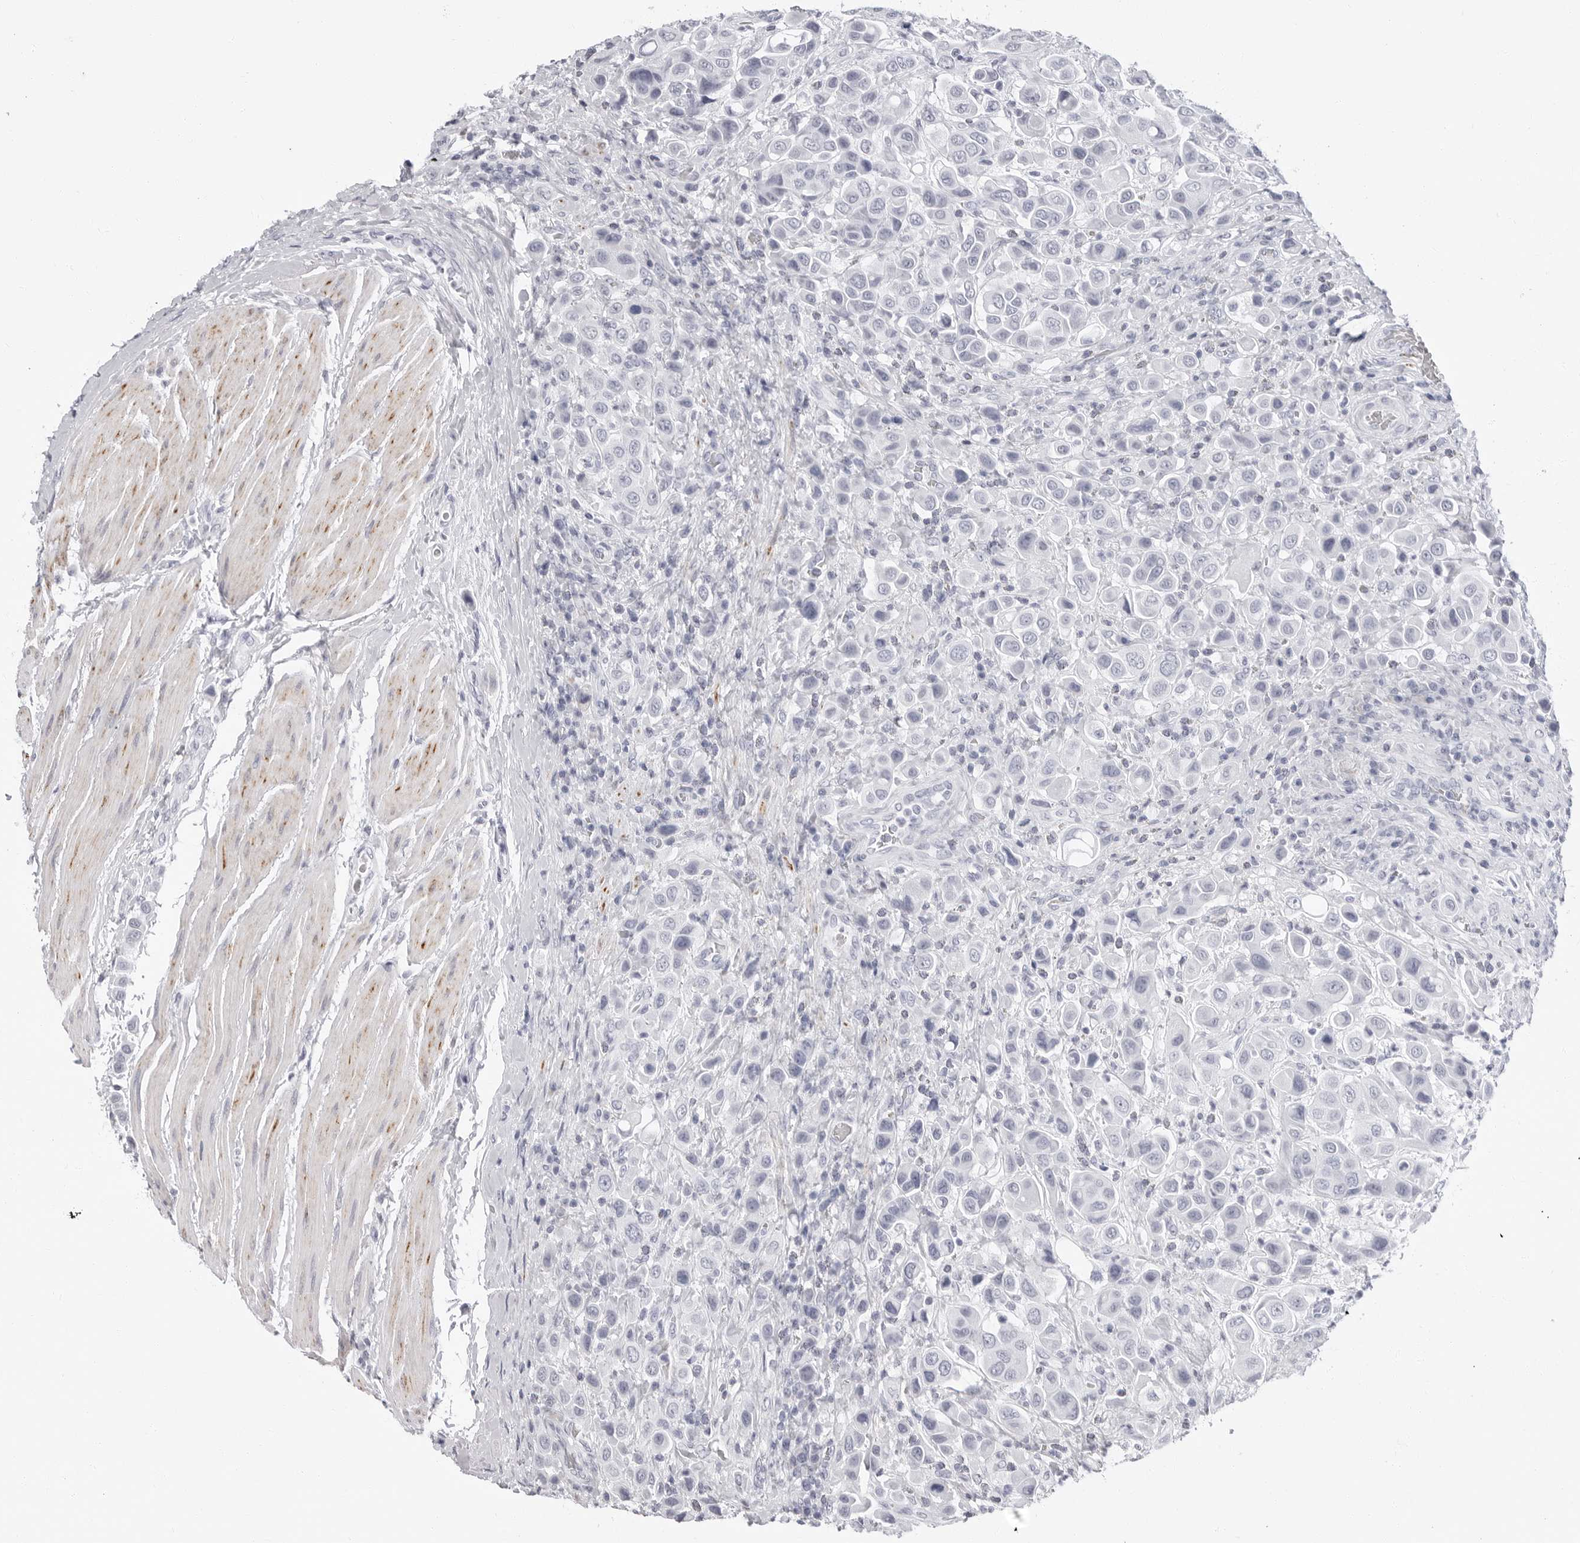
{"staining": {"intensity": "negative", "quantity": "none", "location": "none"}, "tissue": "urothelial cancer", "cell_type": "Tumor cells", "image_type": "cancer", "snomed": [{"axis": "morphology", "description": "Urothelial carcinoma, High grade"}, {"axis": "topography", "description": "Urinary bladder"}], "caption": "Immunohistochemistry (IHC) histopathology image of neoplastic tissue: human urothelial cancer stained with DAB exhibits no significant protein staining in tumor cells. (DAB IHC visualized using brightfield microscopy, high magnification).", "gene": "ERICH3", "patient": {"sex": "male", "age": 50}}